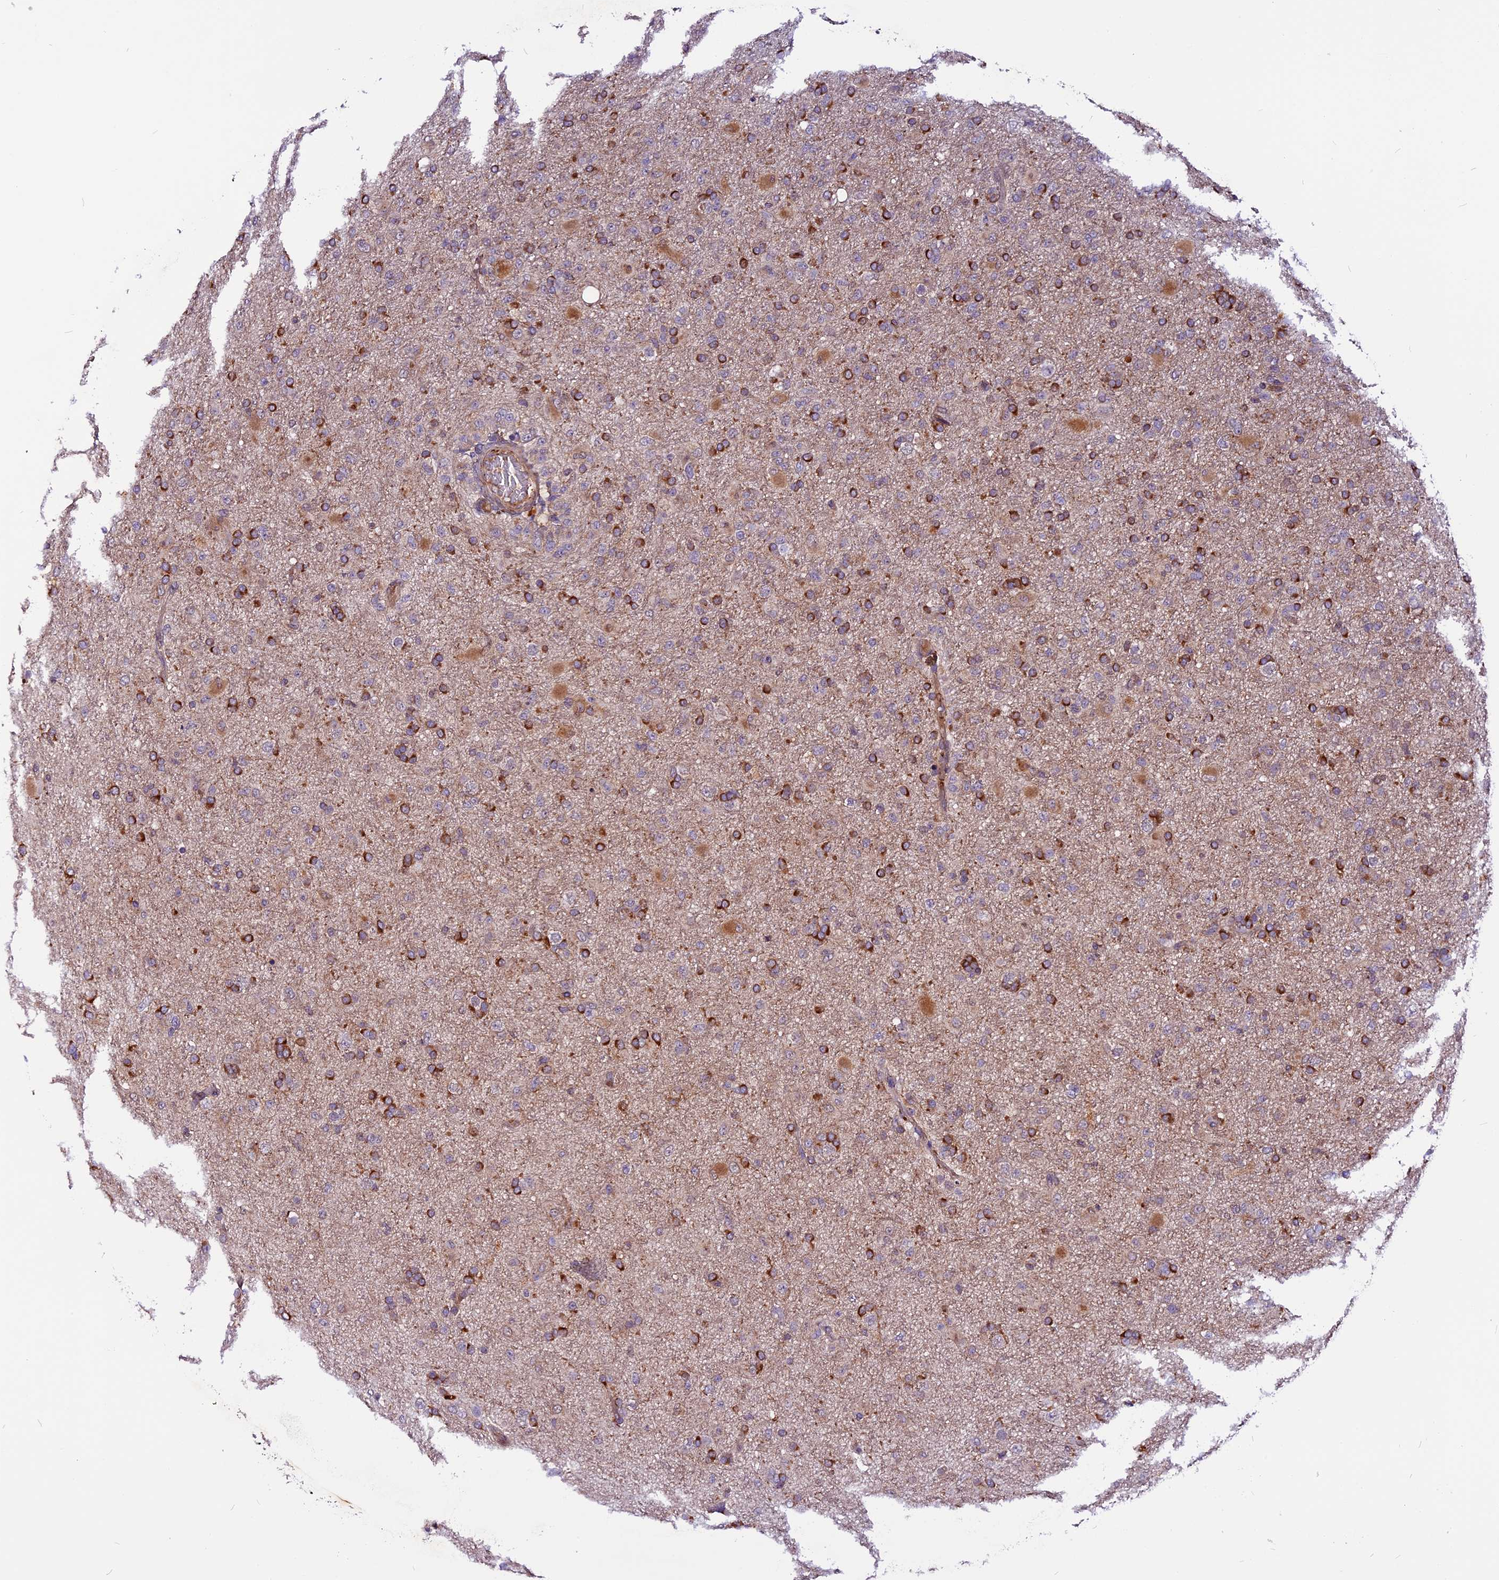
{"staining": {"intensity": "strong", "quantity": "25%-75%", "location": "cytoplasmic/membranous"}, "tissue": "glioma", "cell_type": "Tumor cells", "image_type": "cancer", "snomed": [{"axis": "morphology", "description": "Glioma, malignant, Low grade"}, {"axis": "topography", "description": "Brain"}], "caption": "Glioma tissue shows strong cytoplasmic/membranous positivity in about 25%-75% of tumor cells", "gene": "RINL", "patient": {"sex": "male", "age": 65}}